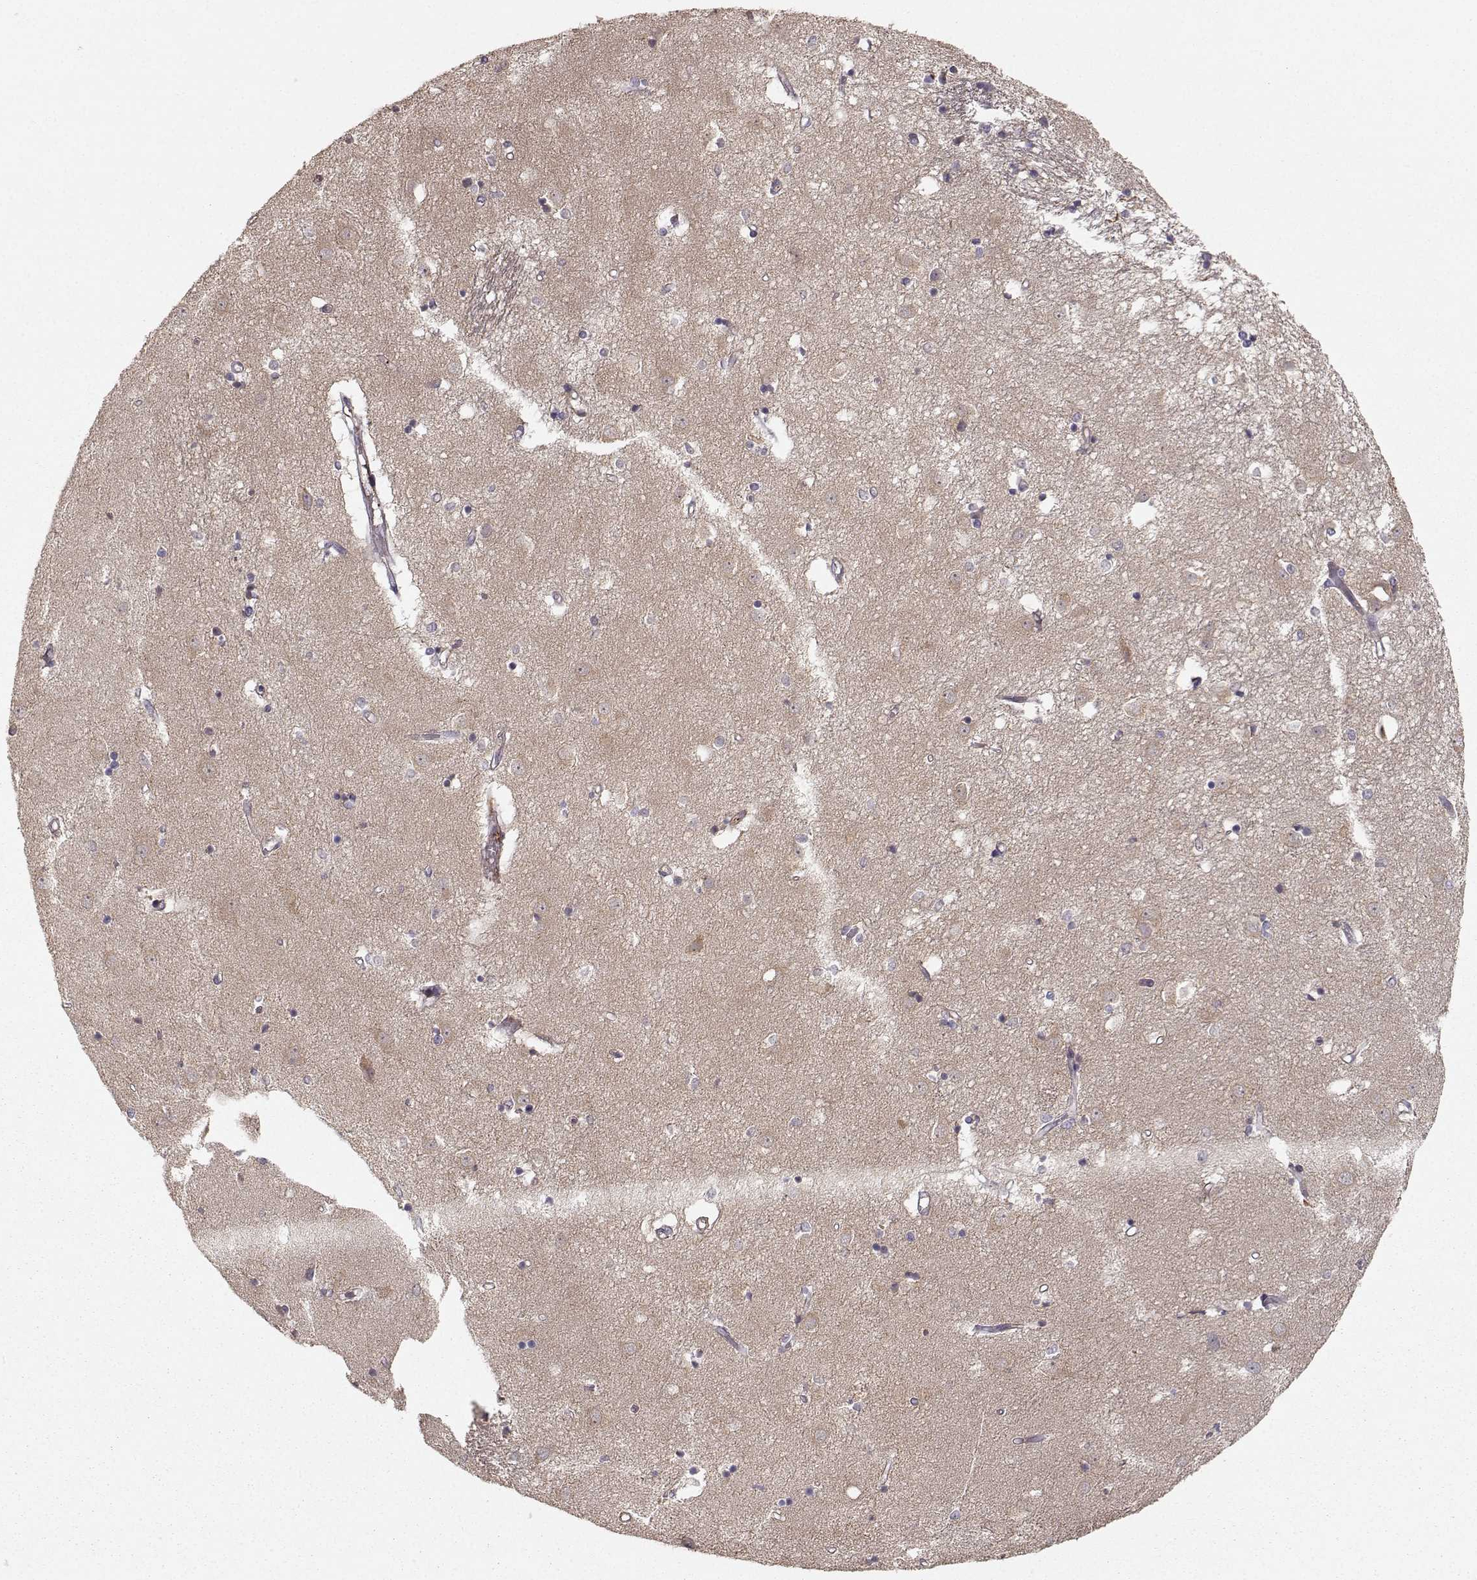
{"staining": {"intensity": "negative", "quantity": "none", "location": "none"}, "tissue": "caudate", "cell_type": "Glial cells", "image_type": "normal", "snomed": [{"axis": "morphology", "description": "Normal tissue, NOS"}, {"axis": "topography", "description": "Lateral ventricle wall"}], "caption": "This is a micrograph of IHC staining of normal caudate, which shows no expression in glial cells. (DAB IHC visualized using brightfield microscopy, high magnification).", "gene": "WNT6", "patient": {"sex": "male", "age": 54}}